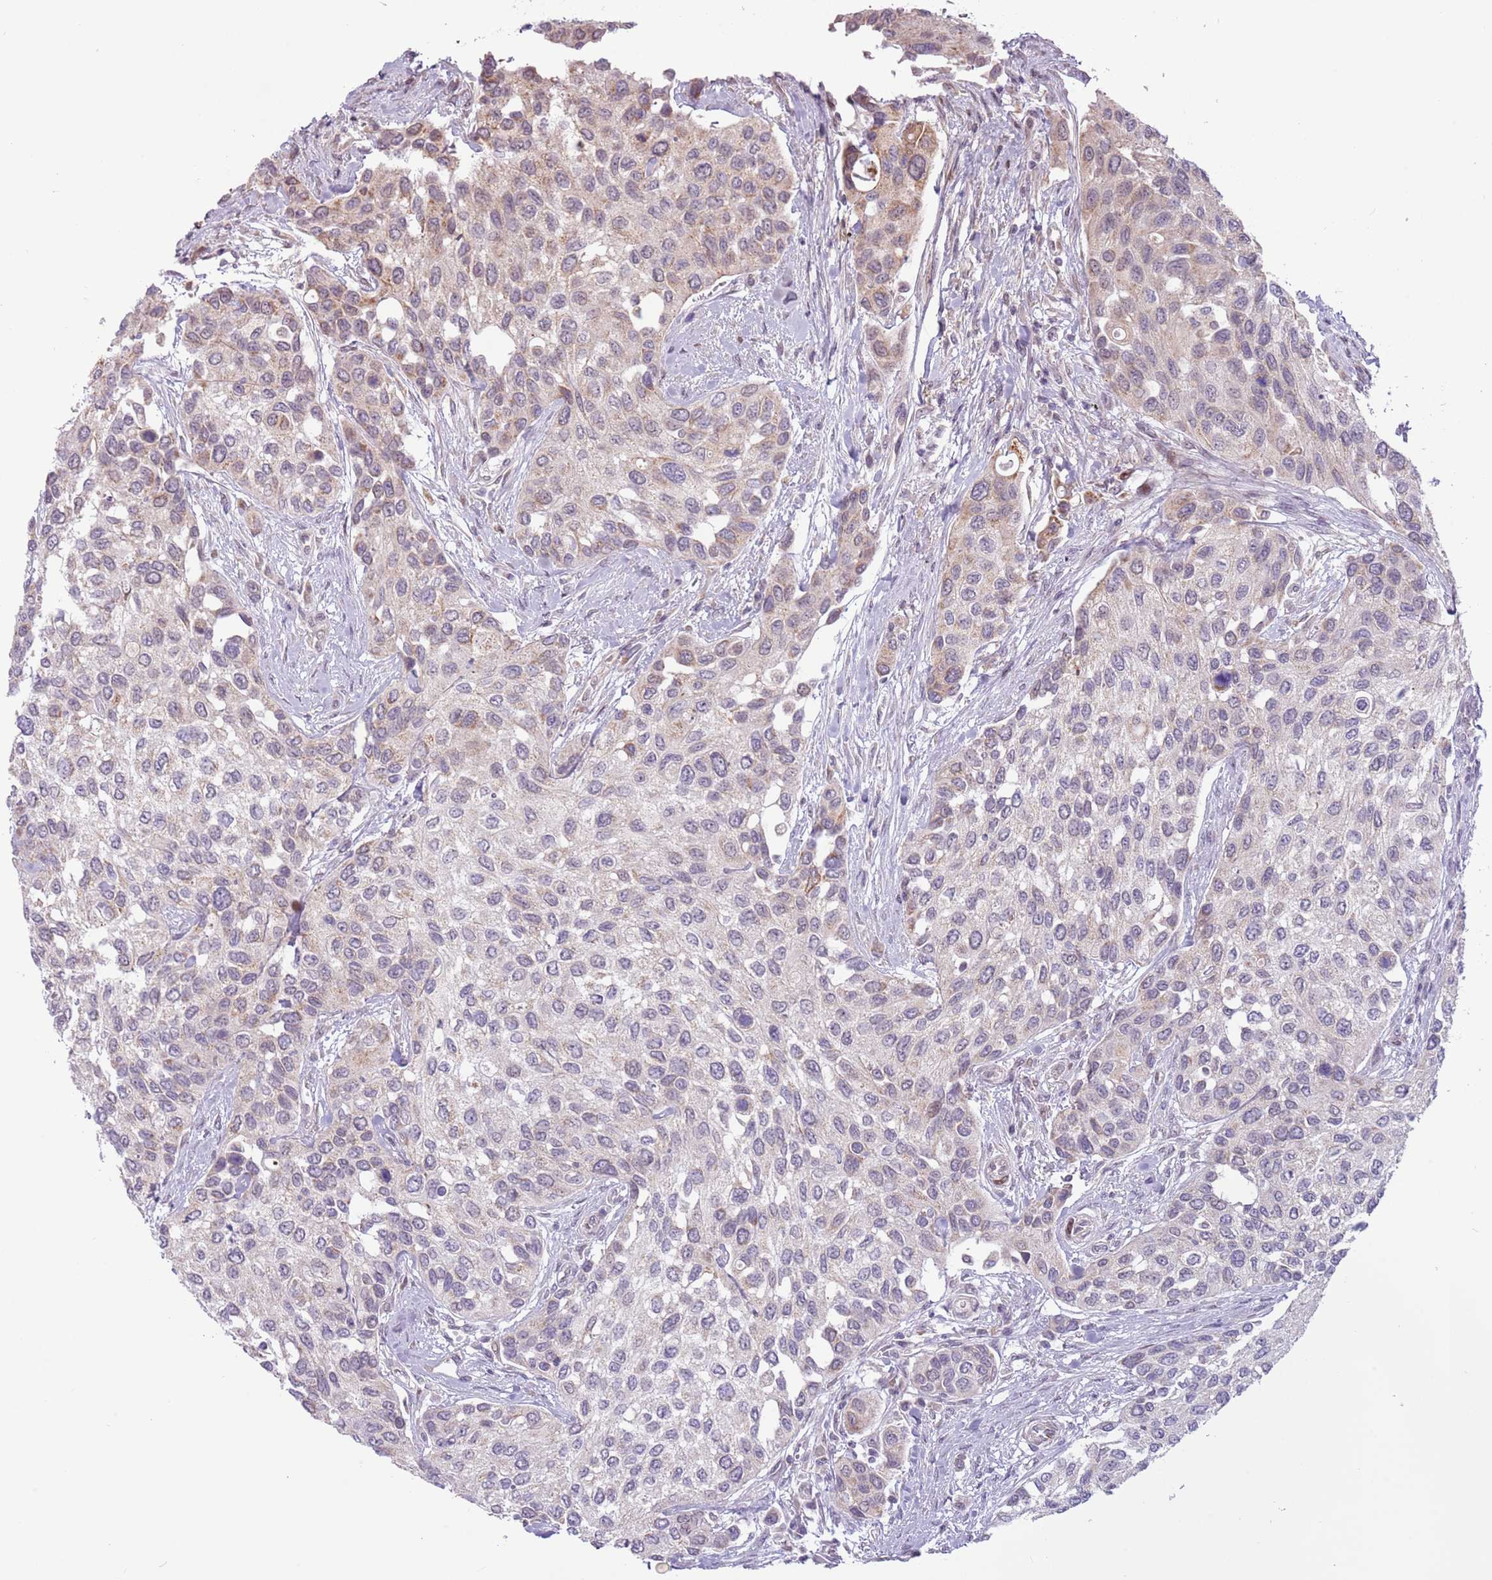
{"staining": {"intensity": "weak", "quantity": "<25%", "location": "cytoplasmic/membranous"}, "tissue": "urothelial cancer", "cell_type": "Tumor cells", "image_type": "cancer", "snomed": [{"axis": "morphology", "description": "Normal tissue, NOS"}, {"axis": "morphology", "description": "Urothelial carcinoma, High grade"}, {"axis": "topography", "description": "Vascular tissue"}, {"axis": "topography", "description": "Urinary bladder"}], "caption": "This is an immunohistochemistry (IHC) micrograph of urothelial cancer. There is no positivity in tumor cells.", "gene": "MLLT11", "patient": {"sex": "female", "age": 56}}